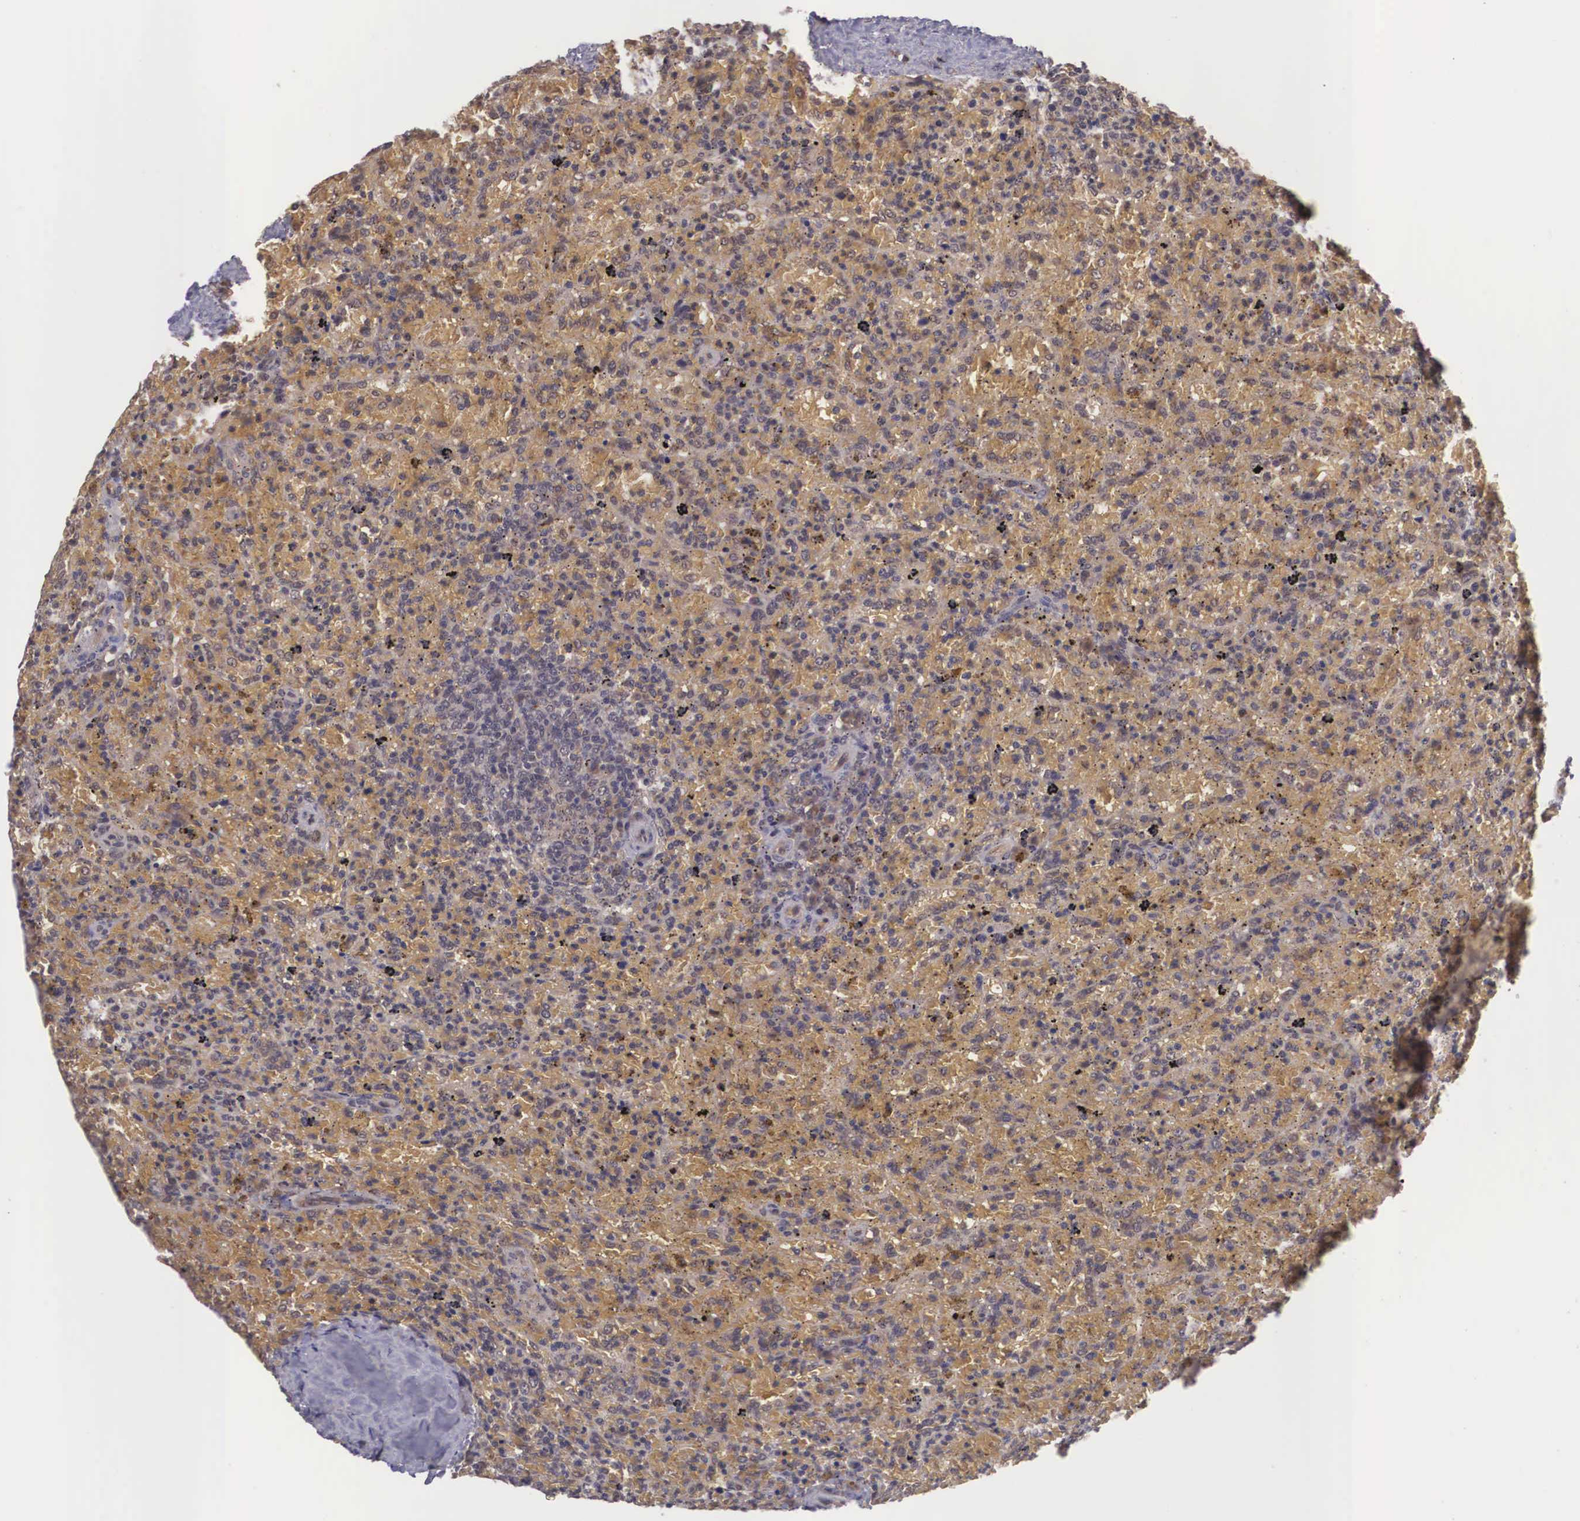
{"staining": {"intensity": "moderate", "quantity": ">75%", "location": "cytoplasmic/membranous"}, "tissue": "lymphoma", "cell_type": "Tumor cells", "image_type": "cancer", "snomed": [{"axis": "morphology", "description": "Malignant lymphoma, non-Hodgkin's type, High grade"}, {"axis": "topography", "description": "Spleen"}, {"axis": "topography", "description": "Lymph node"}], "caption": "Immunohistochemical staining of human lymphoma displays medium levels of moderate cytoplasmic/membranous protein staining in approximately >75% of tumor cells.", "gene": "VASH1", "patient": {"sex": "female", "age": 70}}